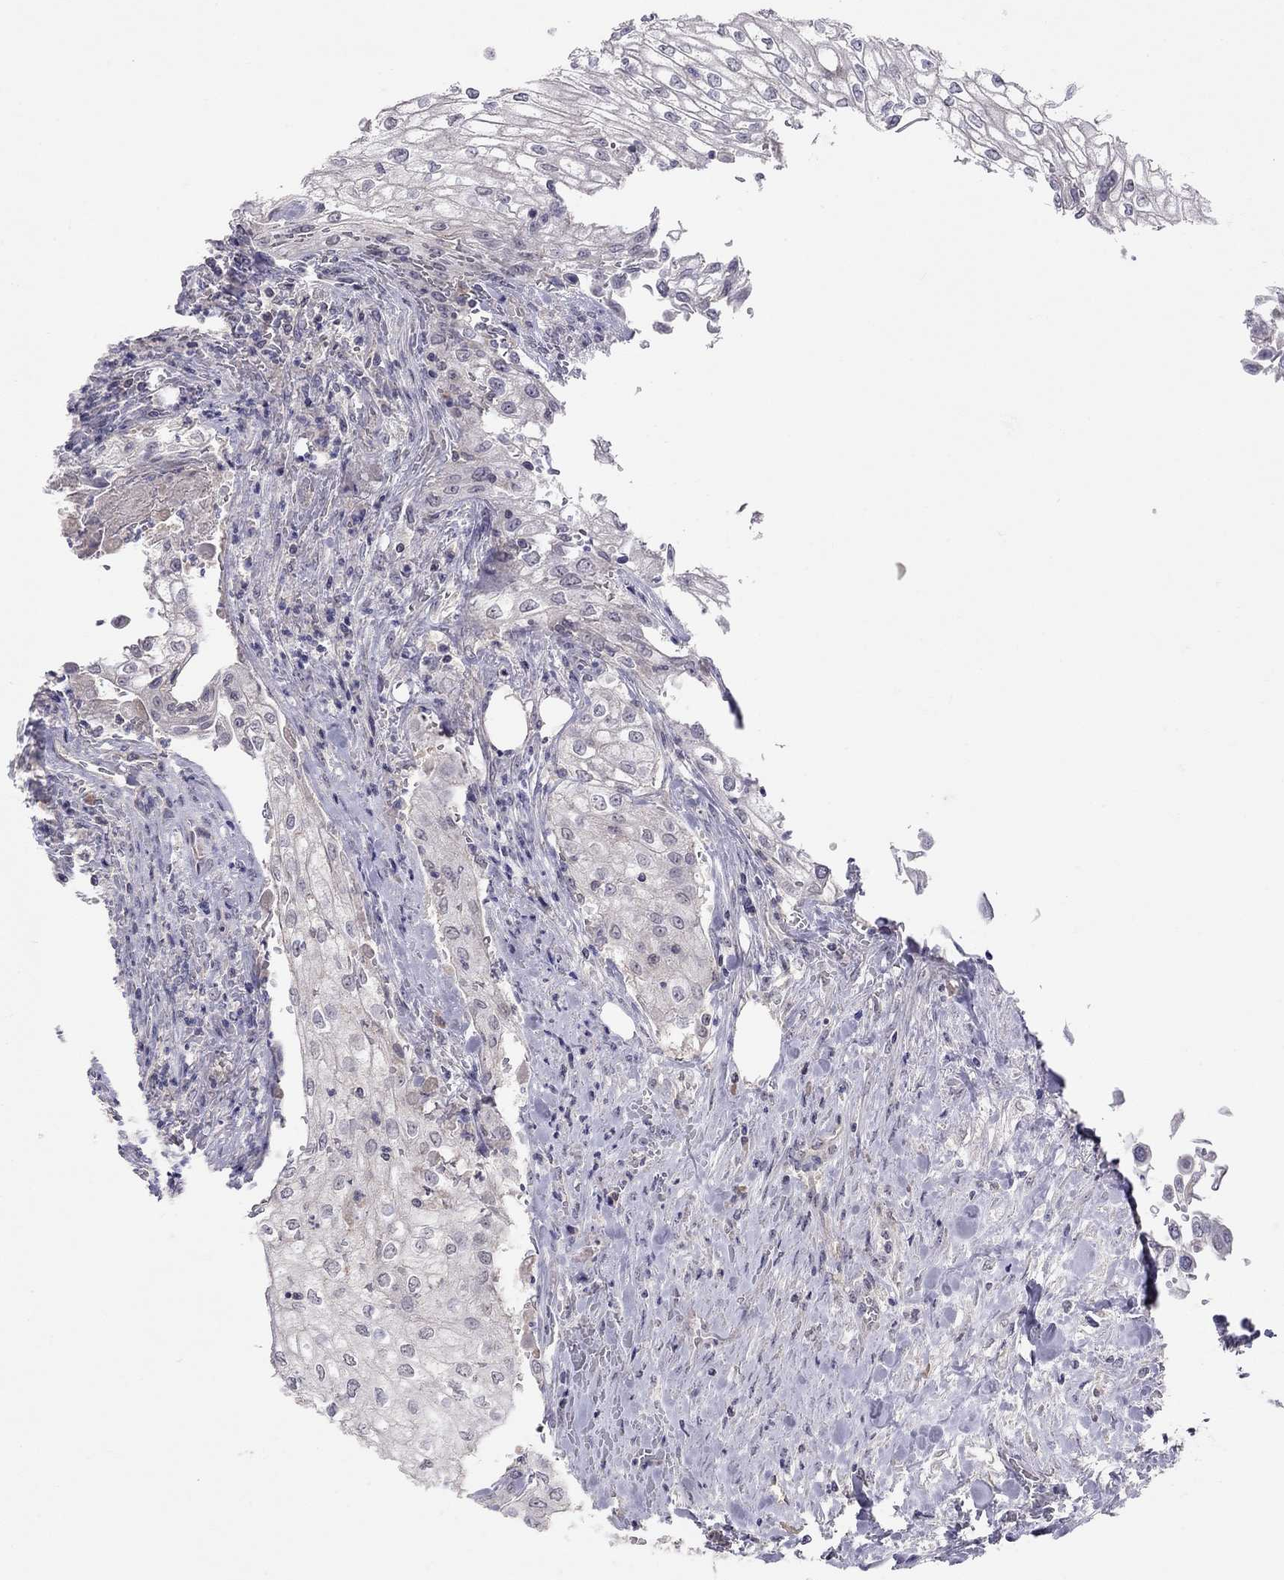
{"staining": {"intensity": "negative", "quantity": "none", "location": "none"}, "tissue": "urothelial cancer", "cell_type": "Tumor cells", "image_type": "cancer", "snomed": [{"axis": "morphology", "description": "Urothelial carcinoma, High grade"}, {"axis": "topography", "description": "Urinary bladder"}], "caption": "A high-resolution histopathology image shows immunohistochemistry (IHC) staining of urothelial cancer, which displays no significant expression in tumor cells.", "gene": "RTP5", "patient": {"sex": "male", "age": 62}}